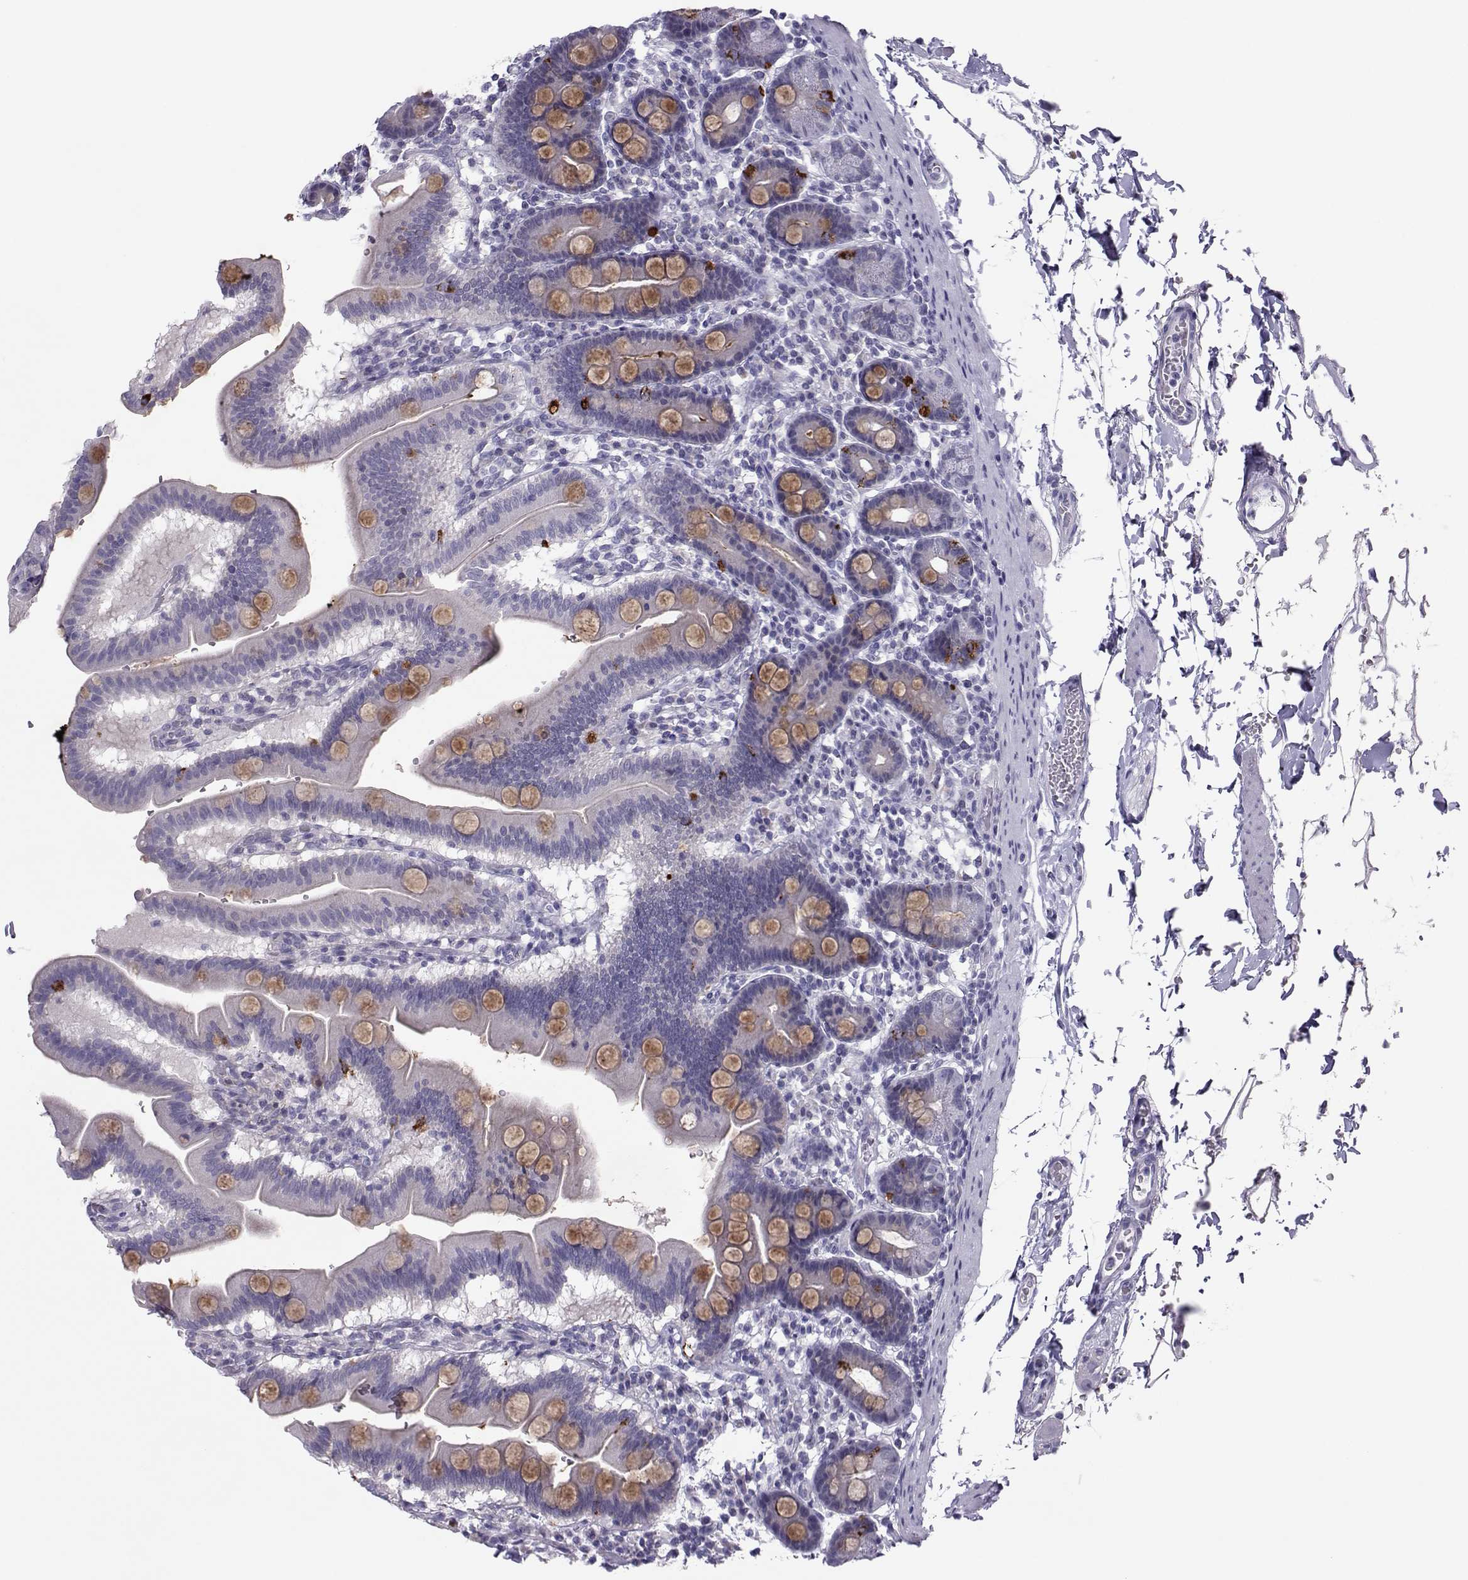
{"staining": {"intensity": "moderate", "quantity": "<25%", "location": "cytoplasmic/membranous"}, "tissue": "duodenum", "cell_type": "Glandular cells", "image_type": "normal", "snomed": [{"axis": "morphology", "description": "Normal tissue, NOS"}, {"axis": "topography", "description": "Duodenum"}], "caption": "Glandular cells exhibit low levels of moderate cytoplasmic/membranous staining in about <25% of cells in benign duodenum.", "gene": "TRPM7", "patient": {"sex": "male", "age": 59}}